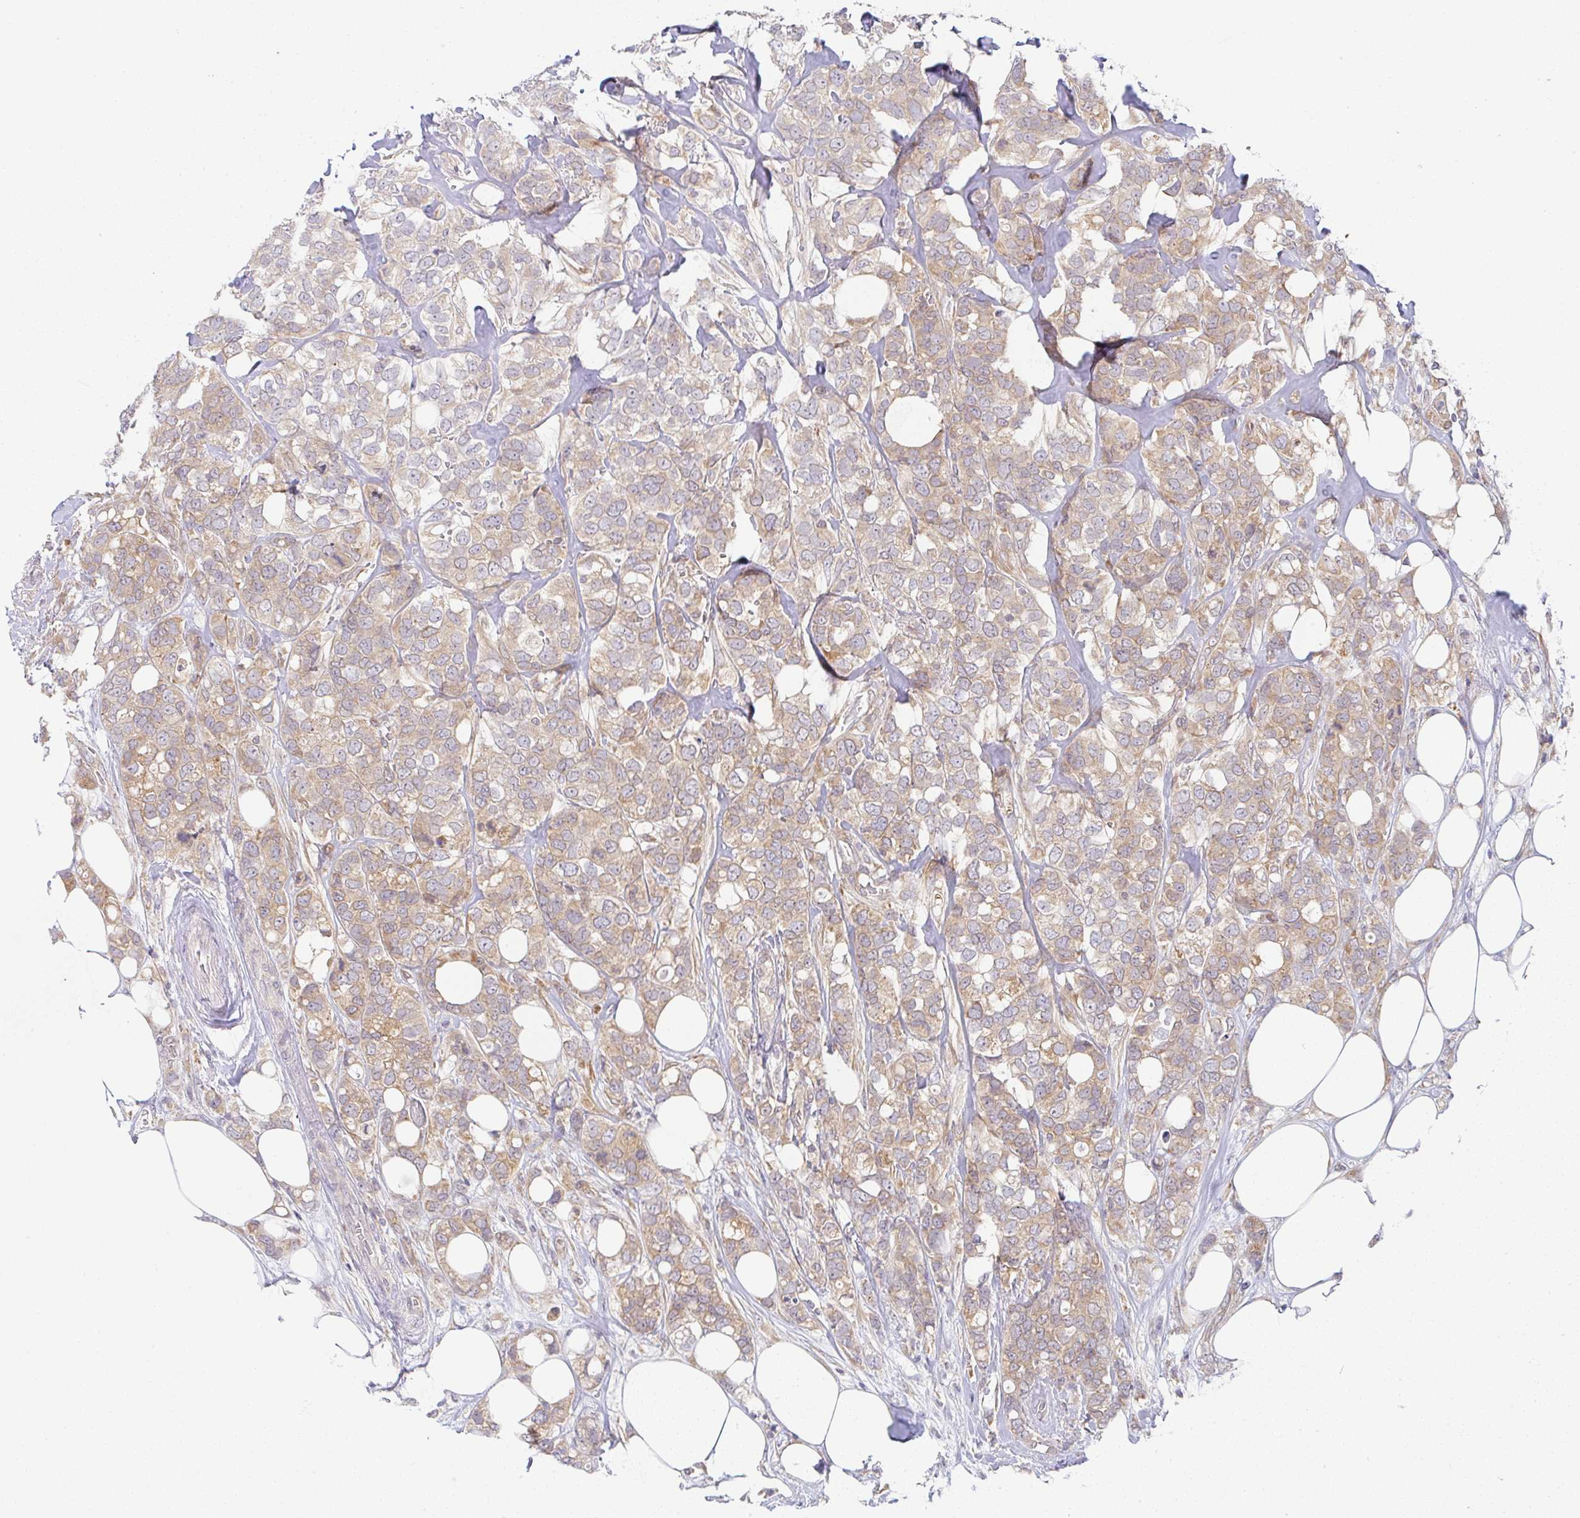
{"staining": {"intensity": "moderate", "quantity": ">75%", "location": "cytoplasmic/membranous"}, "tissue": "breast cancer", "cell_type": "Tumor cells", "image_type": "cancer", "snomed": [{"axis": "morphology", "description": "Lobular carcinoma"}, {"axis": "topography", "description": "Breast"}], "caption": "Breast cancer tissue shows moderate cytoplasmic/membranous positivity in about >75% of tumor cells", "gene": "DERL2", "patient": {"sex": "female", "age": 91}}